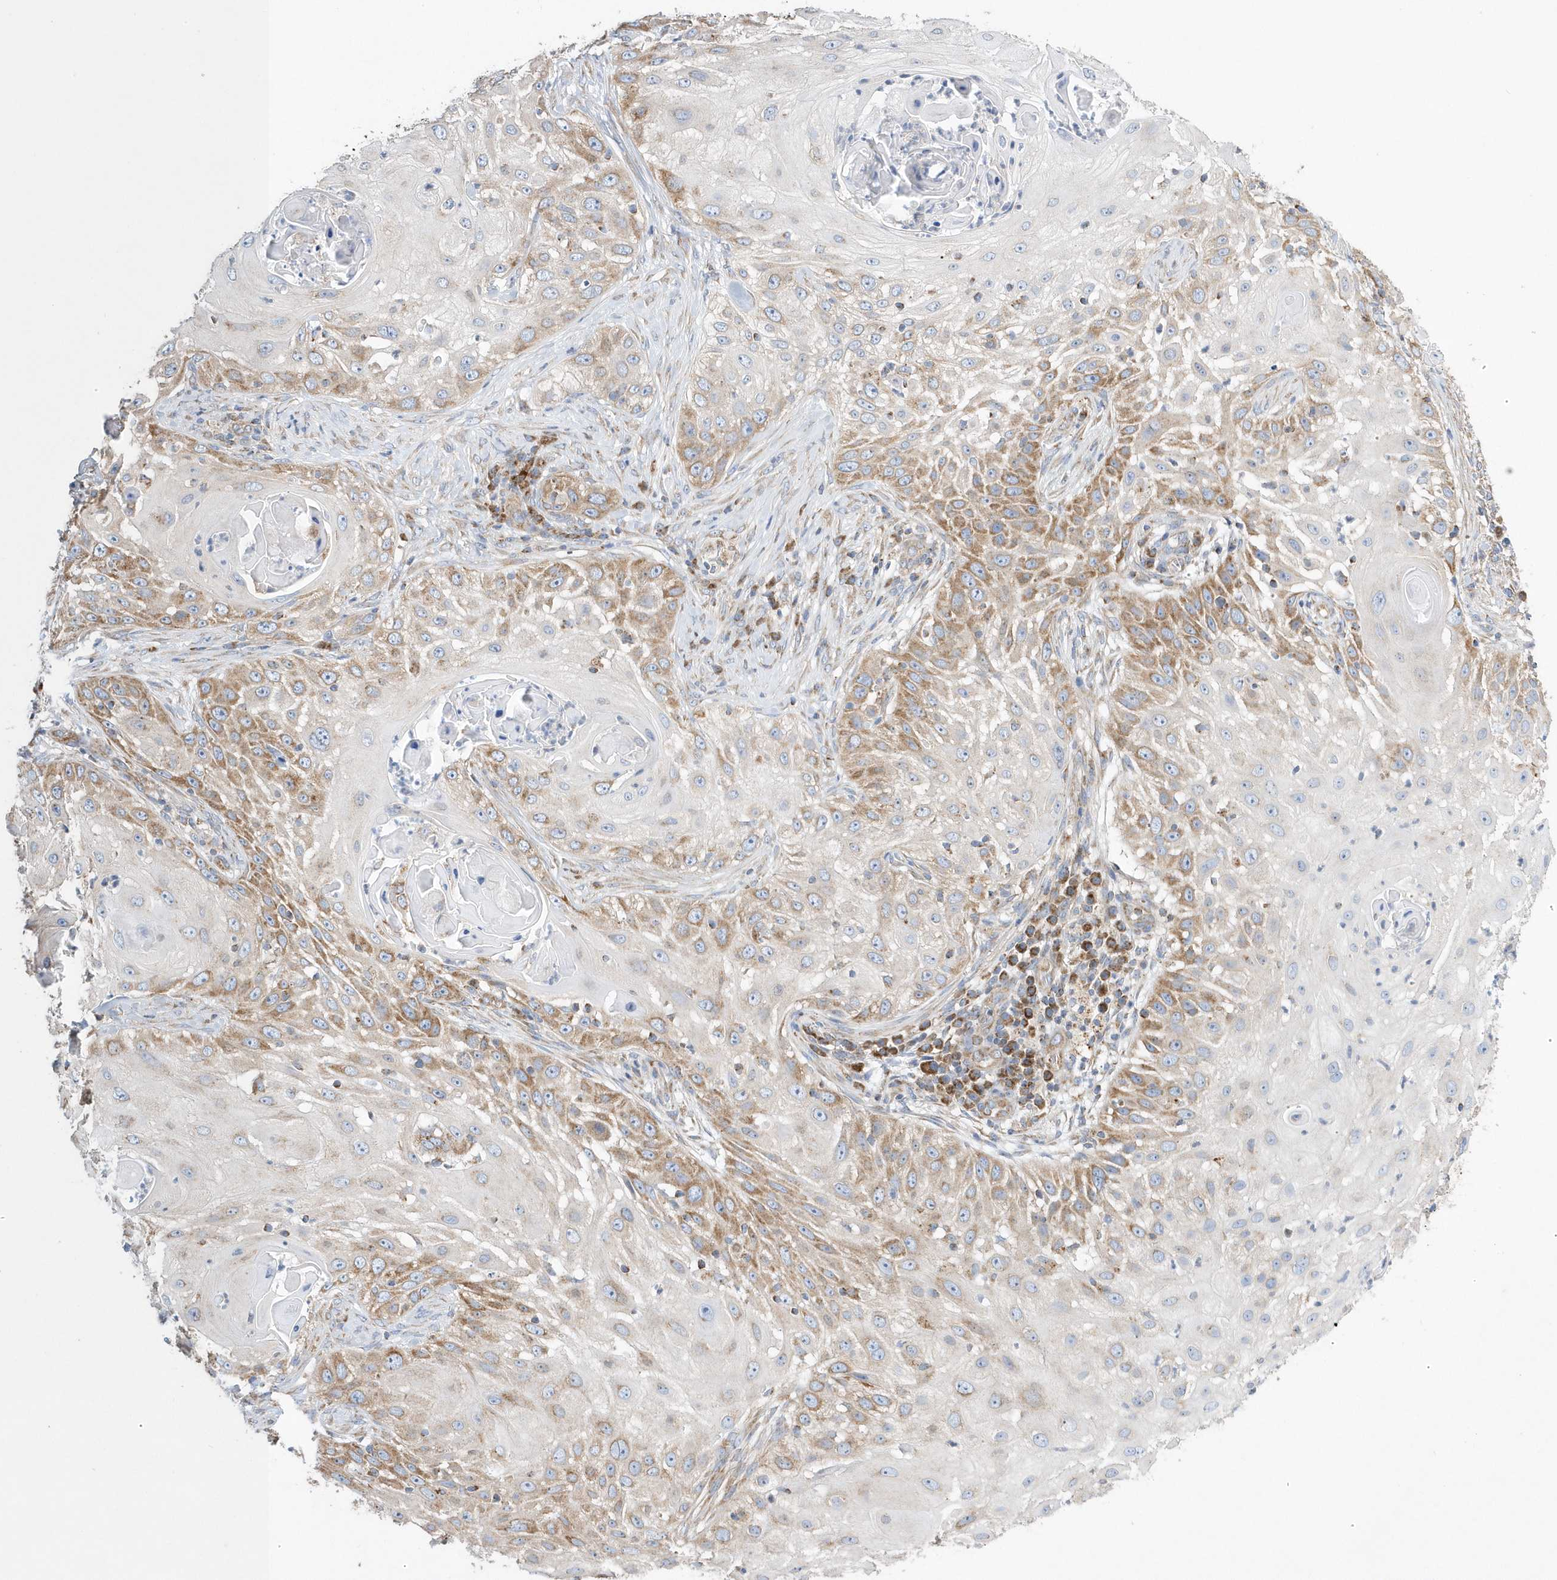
{"staining": {"intensity": "moderate", "quantity": ">75%", "location": "cytoplasmic/membranous"}, "tissue": "skin cancer", "cell_type": "Tumor cells", "image_type": "cancer", "snomed": [{"axis": "morphology", "description": "Squamous cell carcinoma, NOS"}, {"axis": "topography", "description": "Skin"}], "caption": "High-power microscopy captured an immunohistochemistry (IHC) image of skin cancer, revealing moderate cytoplasmic/membranous expression in approximately >75% of tumor cells. Immunohistochemistry stains the protein in brown and the nuclei are stained blue.", "gene": "SPATA5", "patient": {"sex": "female", "age": 44}}